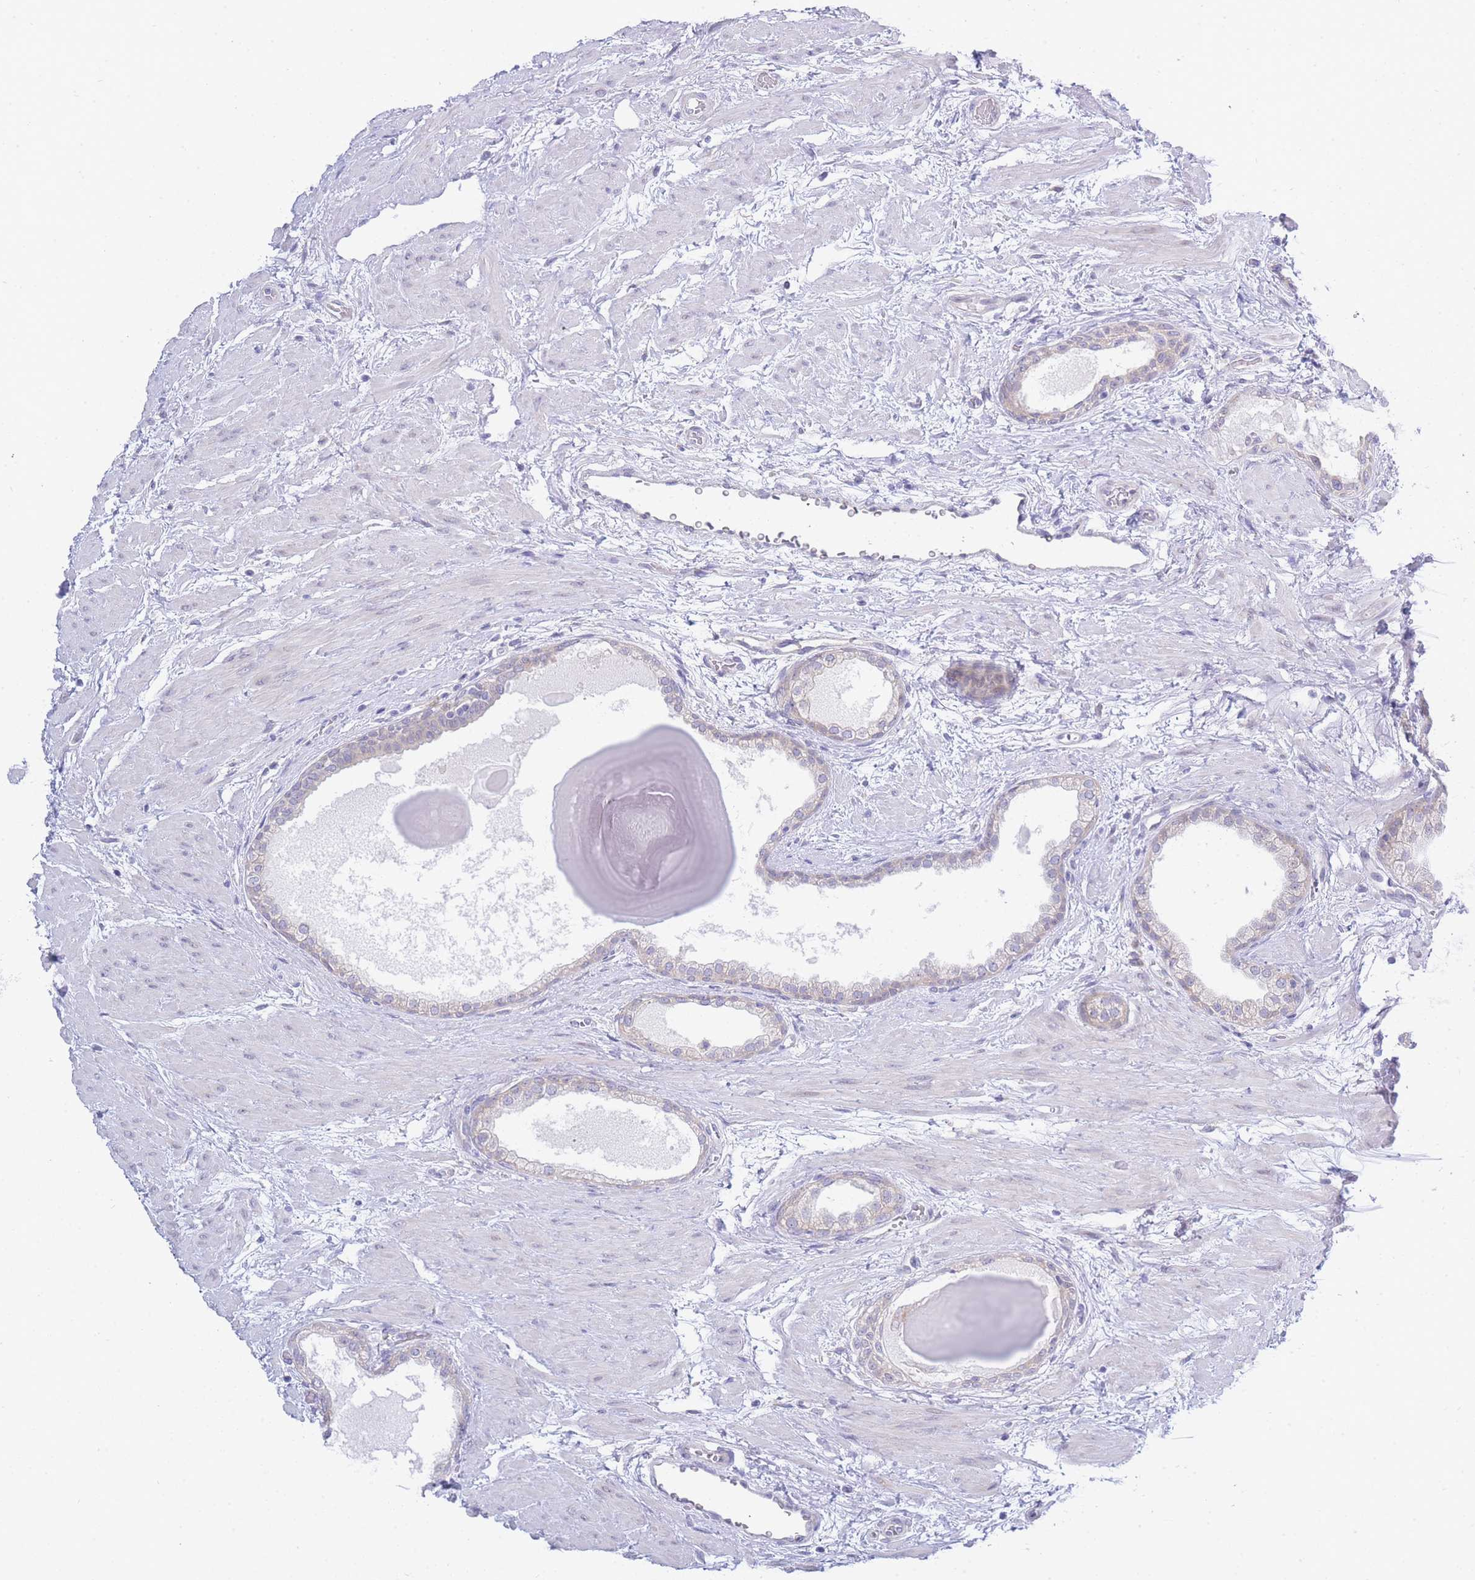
{"staining": {"intensity": "negative", "quantity": "none", "location": "none"}, "tissue": "prostate", "cell_type": "Glandular cells", "image_type": "normal", "snomed": [{"axis": "morphology", "description": "Normal tissue, NOS"}, {"axis": "topography", "description": "Prostate"}], "caption": "Immunohistochemical staining of benign human prostate demonstrates no significant expression in glandular cells. (Immunohistochemistry (ihc), brightfield microscopy, high magnification).", "gene": "ZNF510", "patient": {"sex": "male", "age": 48}}